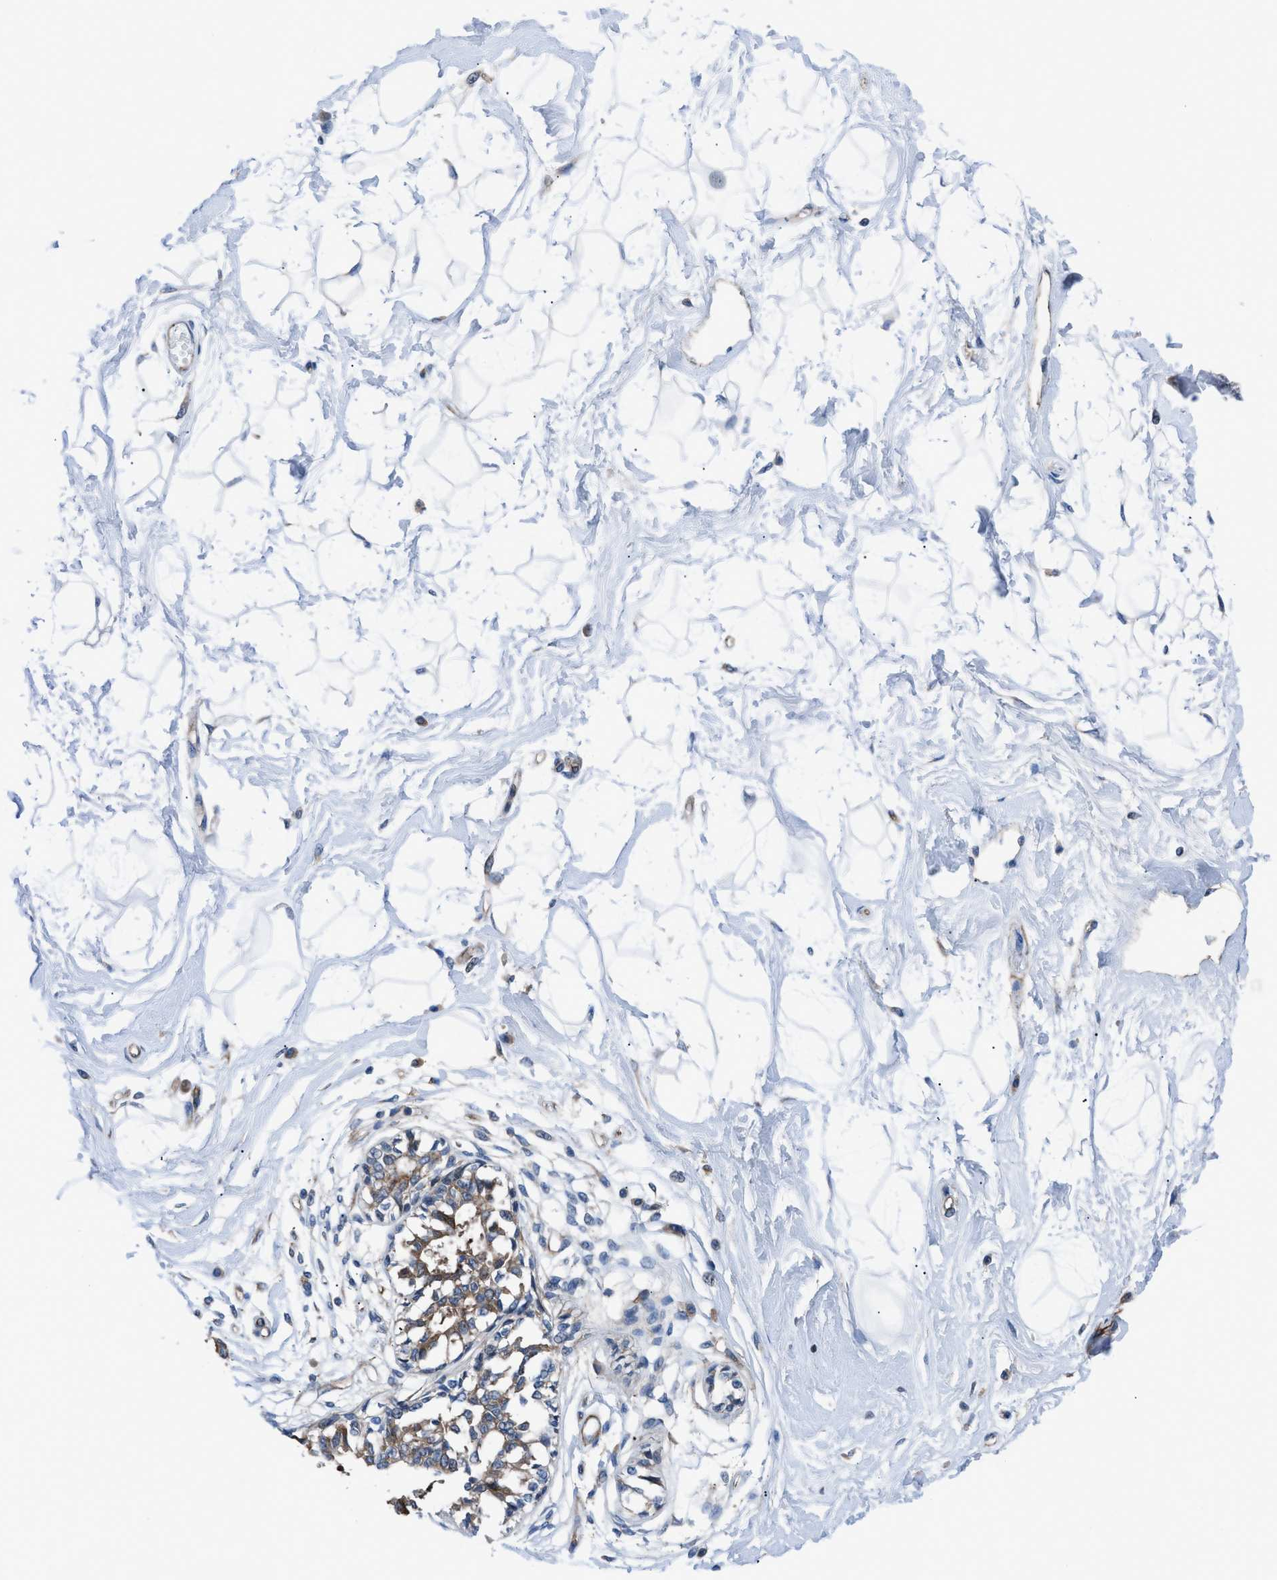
{"staining": {"intensity": "negative", "quantity": "none", "location": "none"}, "tissue": "breast", "cell_type": "Adipocytes", "image_type": "normal", "snomed": [{"axis": "morphology", "description": "Normal tissue, NOS"}, {"axis": "topography", "description": "Breast"}], "caption": "Adipocytes show no significant staining in unremarkable breast. (DAB (3,3'-diaminobenzidine) immunohistochemistry with hematoxylin counter stain).", "gene": "TRIP4", "patient": {"sex": "female", "age": 45}}